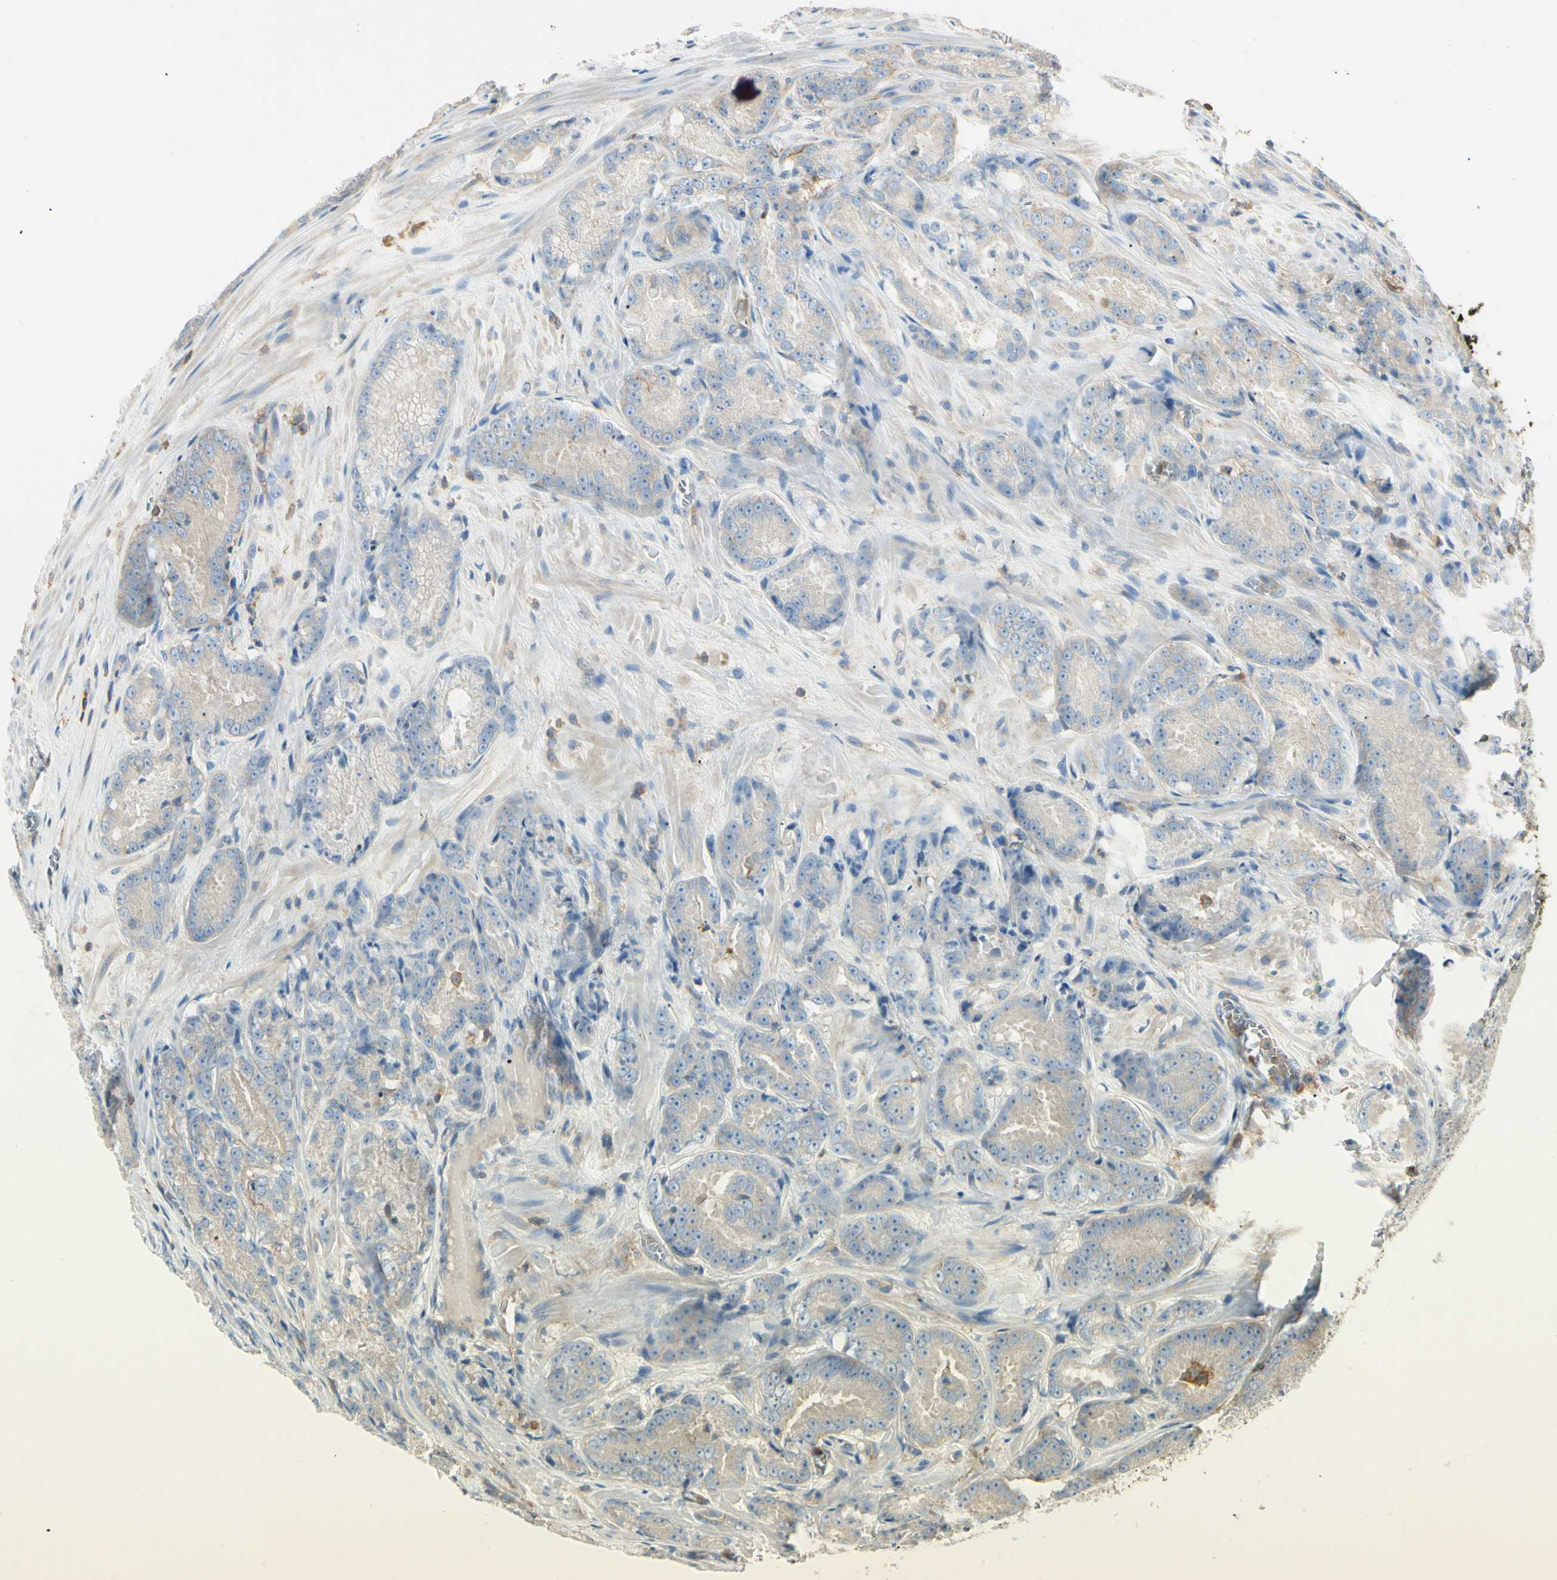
{"staining": {"intensity": "weak", "quantity": ">75%", "location": "cytoplasmic/membranous"}, "tissue": "prostate cancer", "cell_type": "Tumor cells", "image_type": "cancer", "snomed": [{"axis": "morphology", "description": "Adenocarcinoma, High grade"}, {"axis": "topography", "description": "Prostate"}], "caption": "IHC photomicrograph of neoplastic tissue: human prostate cancer (high-grade adenocarcinoma) stained using IHC exhibits low levels of weak protein expression localized specifically in the cytoplasmic/membranous of tumor cells, appearing as a cytoplasmic/membranous brown color.", "gene": "ARPC2", "patient": {"sex": "male", "age": 64}}